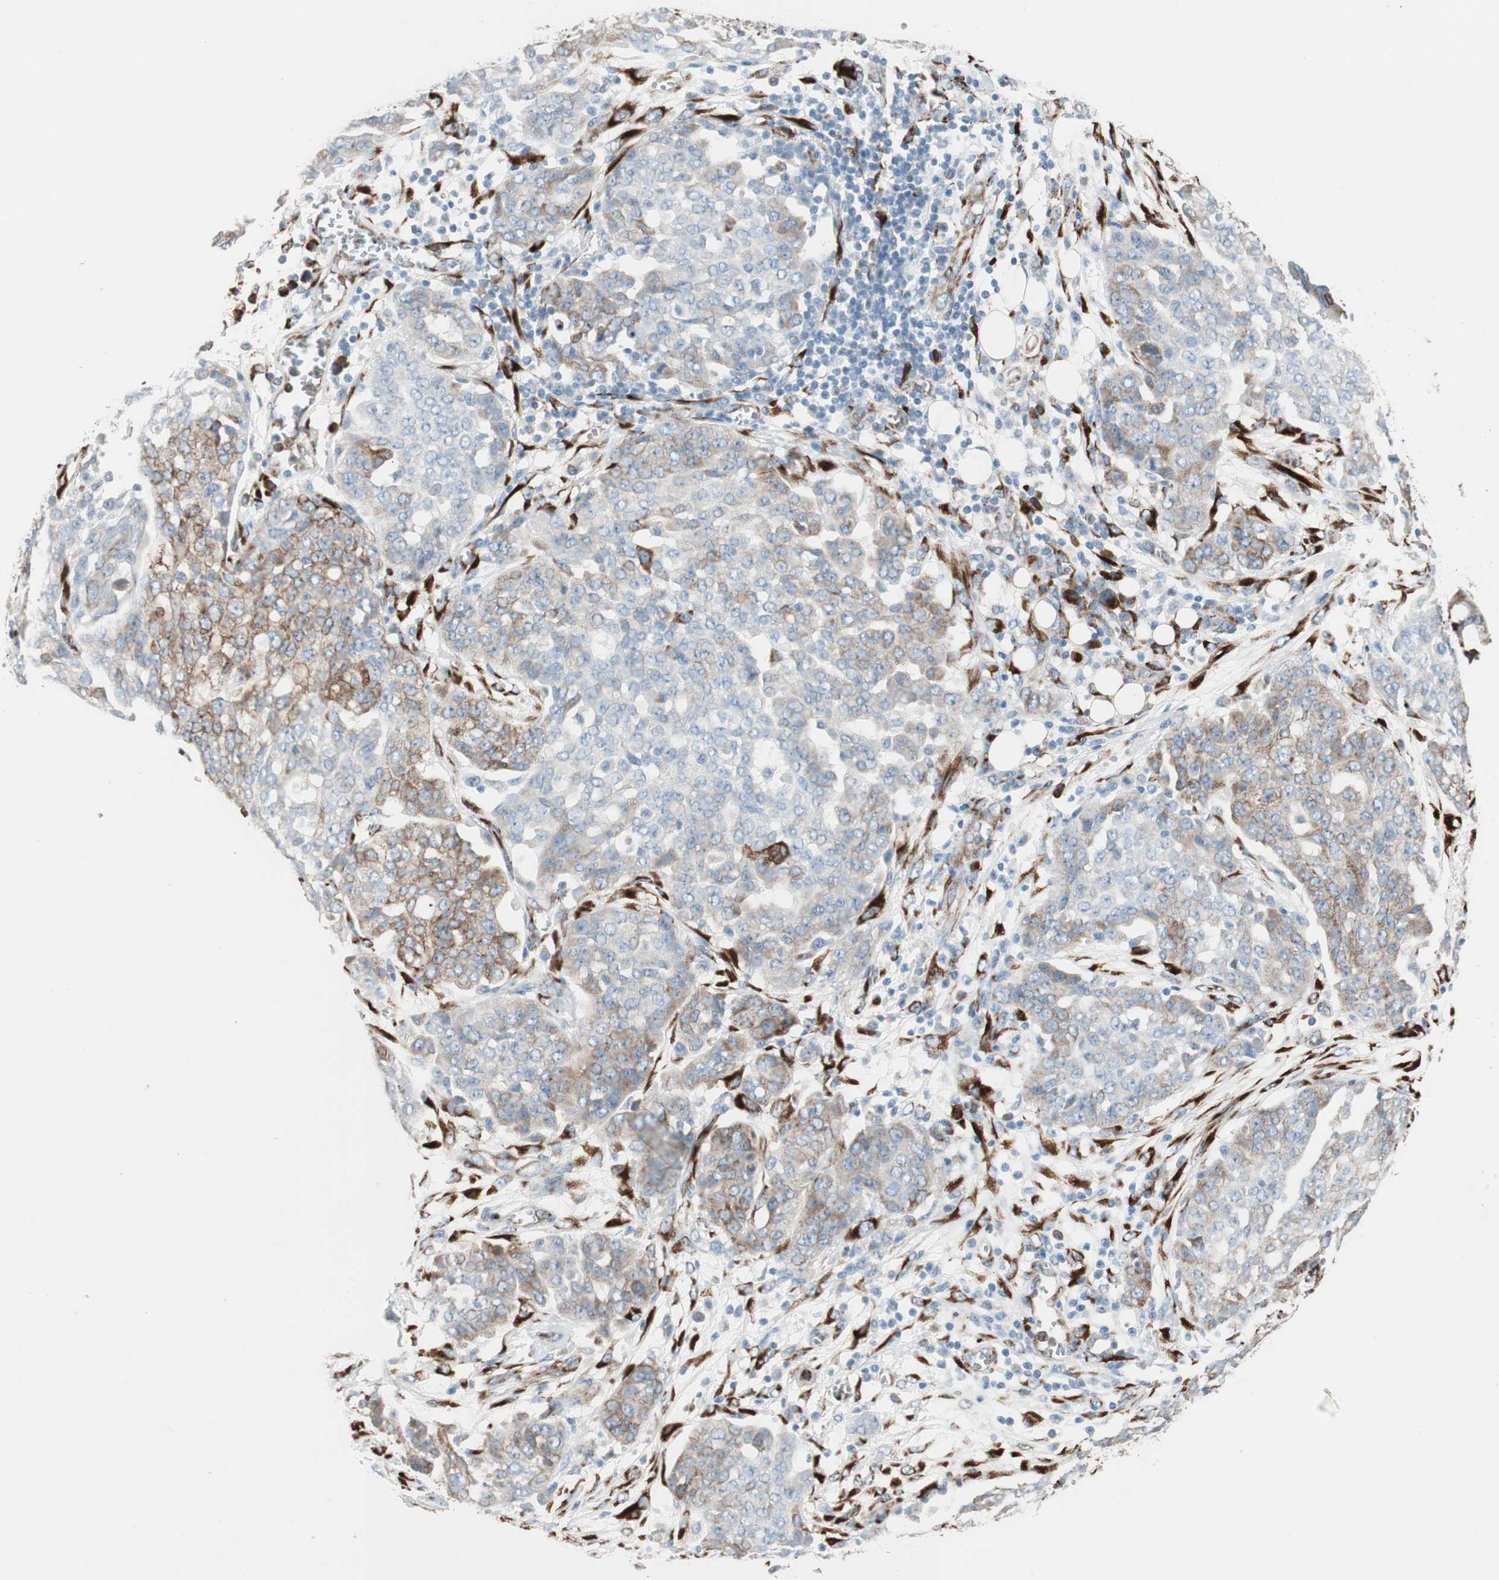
{"staining": {"intensity": "moderate", "quantity": ">75%", "location": "cytoplasmic/membranous"}, "tissue": "ovarian cancer", "cell_type": "Tumor cells", "image_type": "cancer", "snomed": [{"axis": "morphology", "description": "Cystadenocarcinoma, serous, NOS"}, {"axis": "topography", "description": "Soft tissue"}, {"axis": "topography", "description": "Ovary"}], "caption": "A brown stain labels moderate cytoplasmic/membranous expression of a protein in human ovarian cancer (serous cystadenocarcinoma) tumor cells. (DAB IHC with brightfield microscopy, high magnification).", "gene": "P4HTM", "patient": {"sex": "female", "age": 57}}